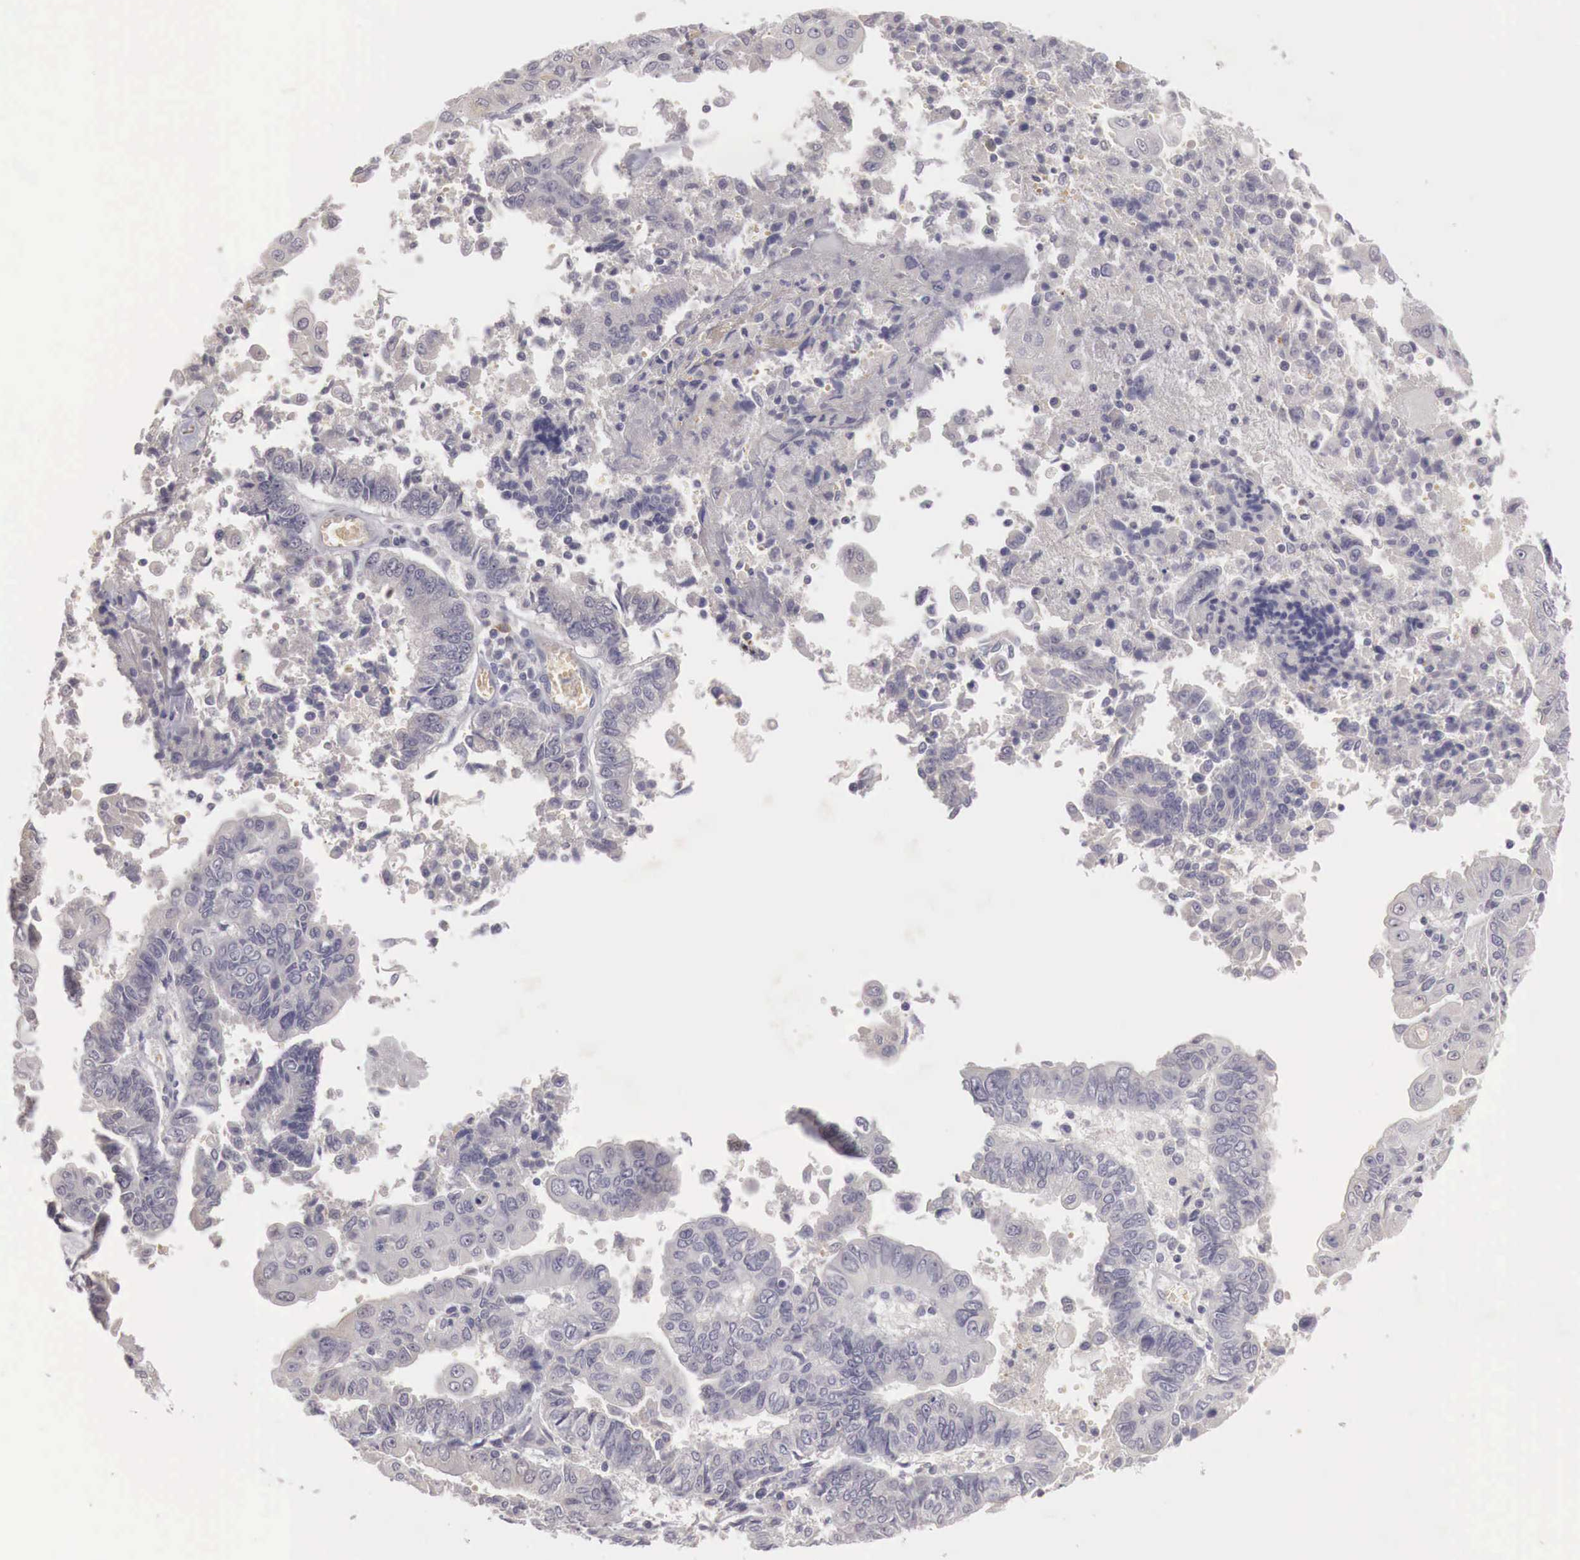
{"staining": {"intensity": "negative", "quantity": "none", "location": "none"}, "tissue": "endometrial cancer", "cell_type": "Tumor cells", "image_type": "cancer", "snomed": [{"axis": "morphology", "description": "Adenocarcinoma, NOS"}, {"axis": "topography", "description": "Endometrium"}], "caption": "Endometrial cancer was stained to show a protein in brown. There is no significant positivity in tumor cells. (DAB immunohistochemistry (IHC) with hematoxylin counter stain).", "gene": "GATA1", "patient": {"sex": "female", "age": 75}}